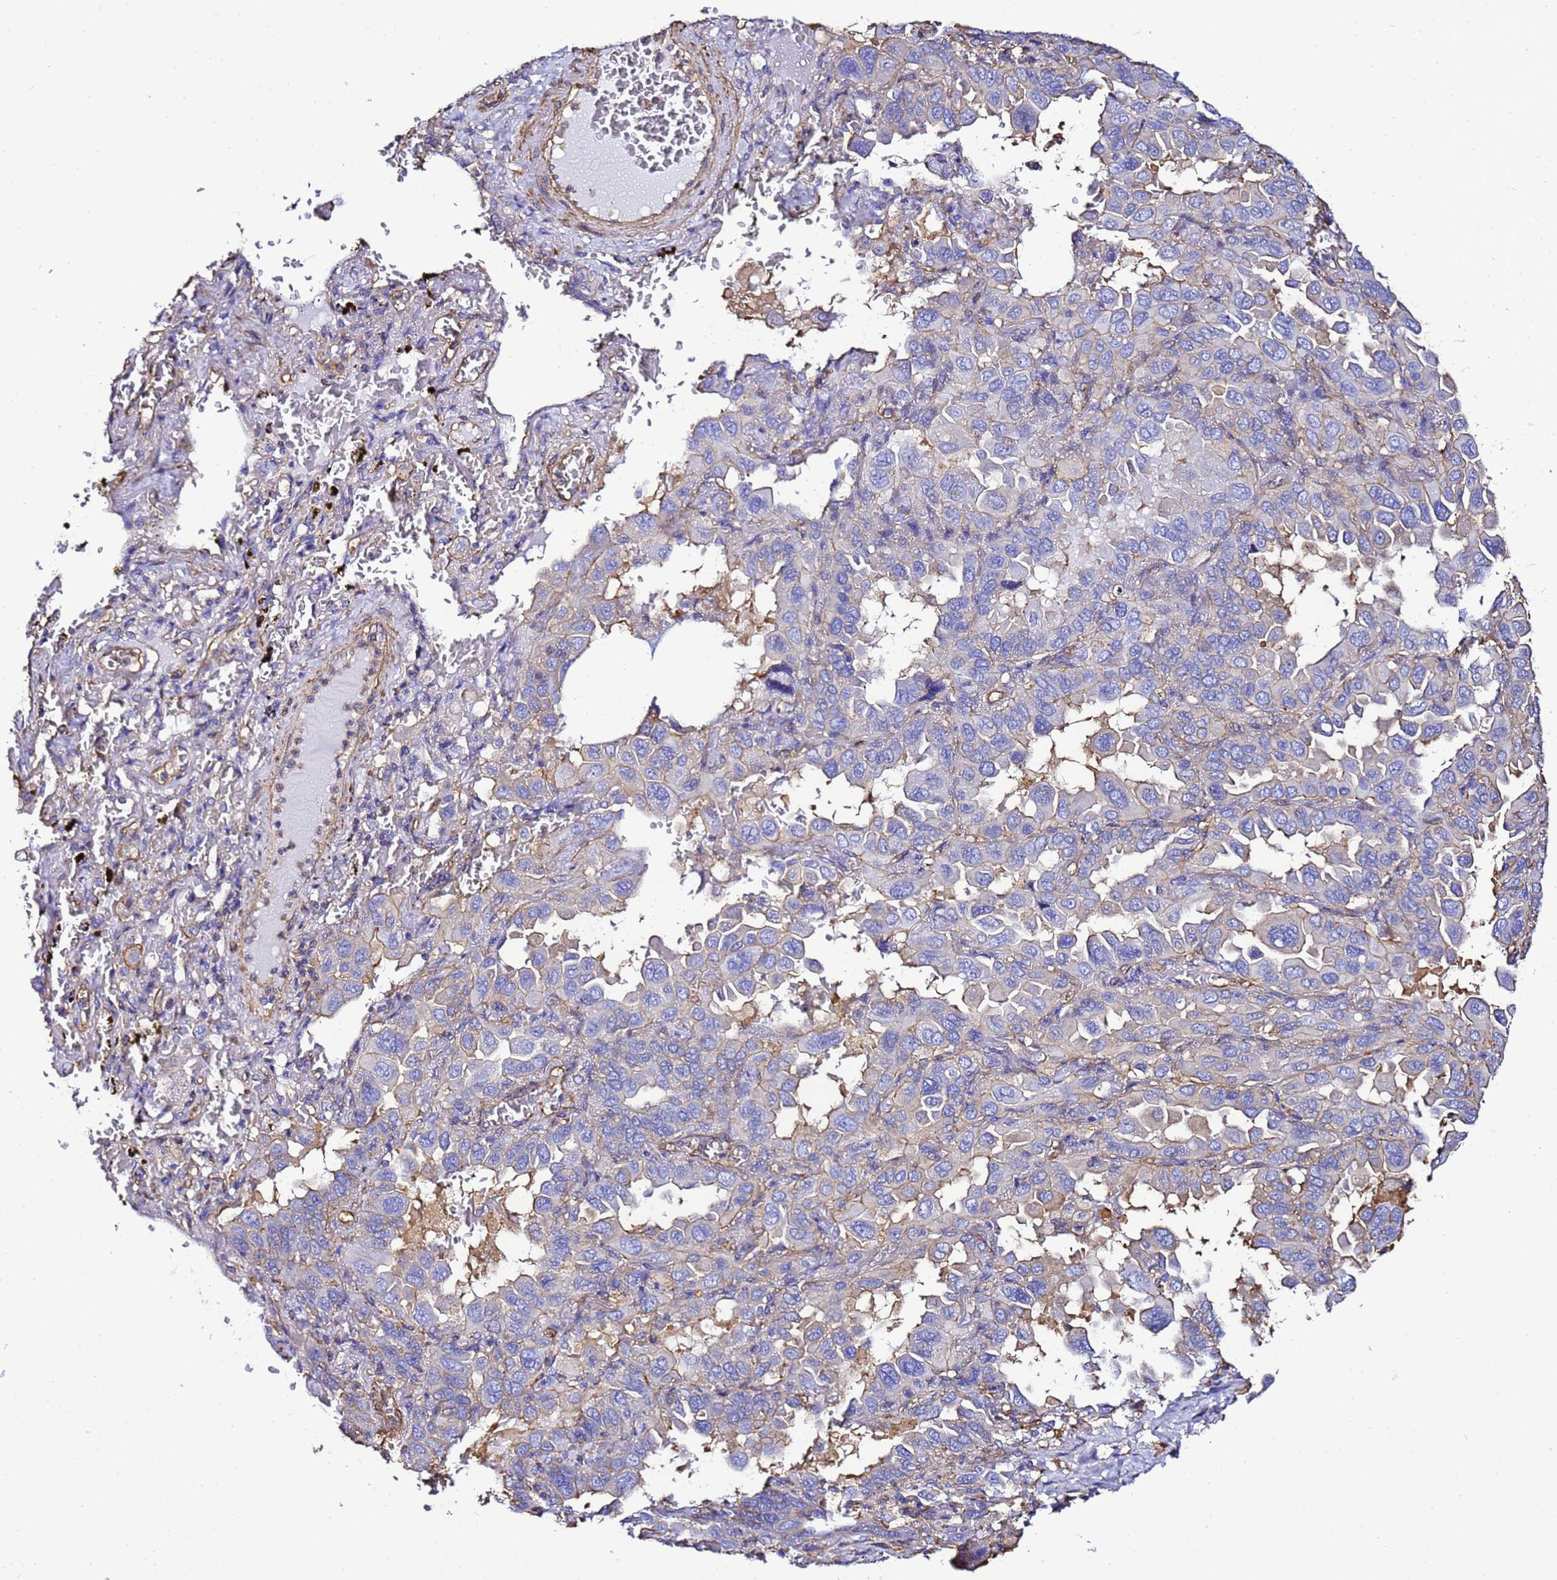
{"staining": {"intensity": "negative", "quantity": "none", "location": "none"}, "tissue": "lung cancer", "cell_type": "Tumor cells", "image_type": "cancer", "snomed": [{"axis": "morphology", "description": "Adenocarcinoma, NOS"}, {"axis": "topography", "description": "Lung"}], "caption": "Tumor cells are negative for protein expression in human lung adenocarcinoma. The staining is performed using DAB brown chromogen with nuclei counter-stained in using hematoxylin.", "gene": "MYL12A", "patient": {"sex": "male", "age": 64}}